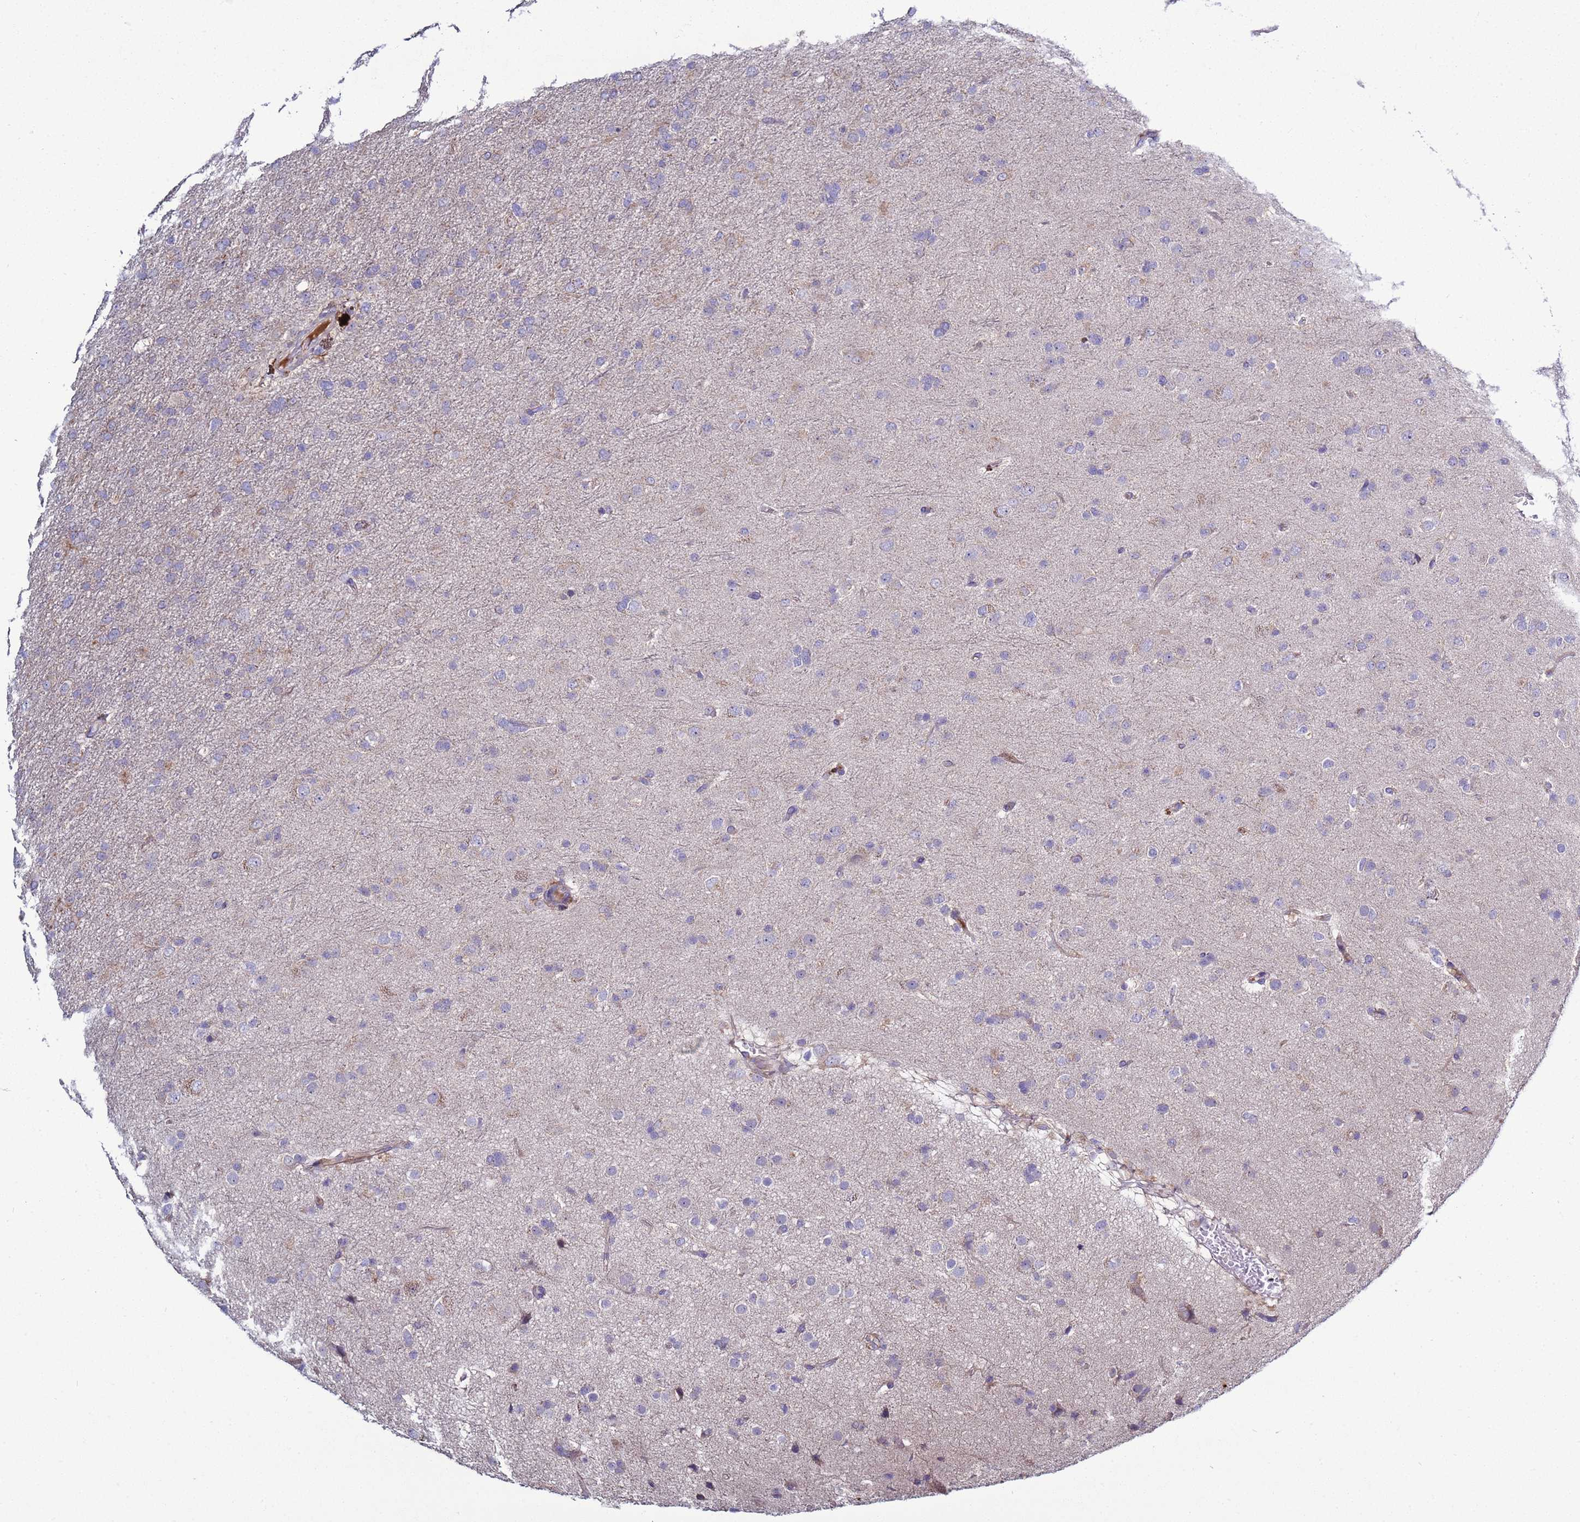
{"staining": {"intensity": "negative", "quantity": "none", "location": "none"}, "tissue": "glioma", "cell_type": "Tumor cells", "image_type": "cancer", "snomed": [{"axis": "morphology", "description": "Glioma, malignant, Low grade"}, {"axis": "topography", "description": "Brain"}], "caption": "Tumor cells are negative for brown protein staining in malignant glioma (low-grade).", "gene": "RABL2B", "patient": {"sex": "male", "age": 65}}